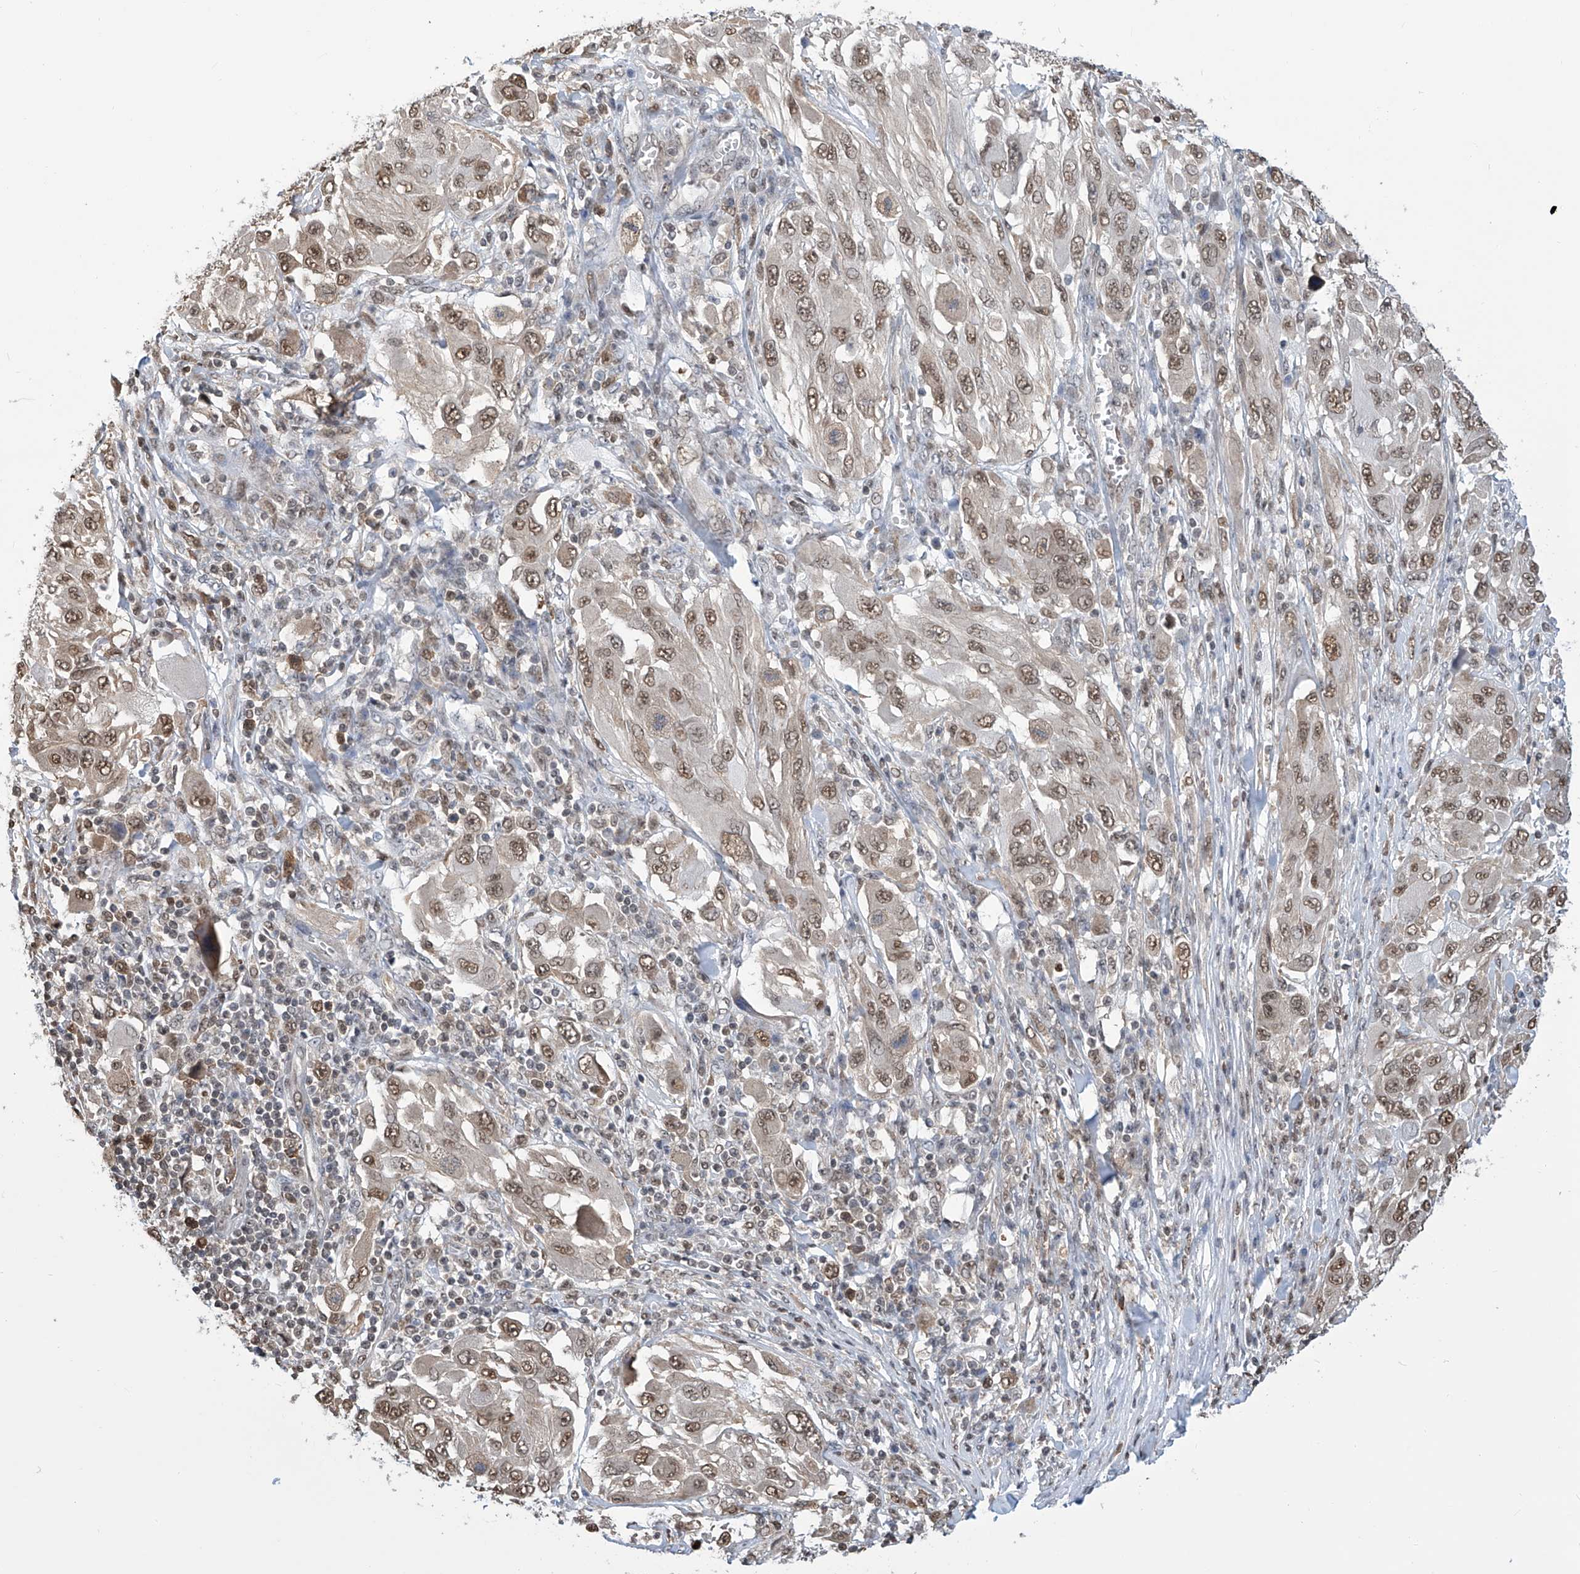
{"staining": {"intensity": "weak", "quantity": ">75%", "location": "nuclear"}, "tissue": "melanoma", "cell_type": "Tumor cells", "image_type": "cancer", "snomed": [{"axis": "morphology", "description": "Malignant melanoma, NOS"}, {"axis": "topography", "description": "Skin"}], "caption": "Malignant melanoma stained with a brown dye exhibits weak nuclear positive positivity in approximately >75% of tumor cells.", "gene": "SREBF2", "patient": {"sex": "female", "age": 91}}